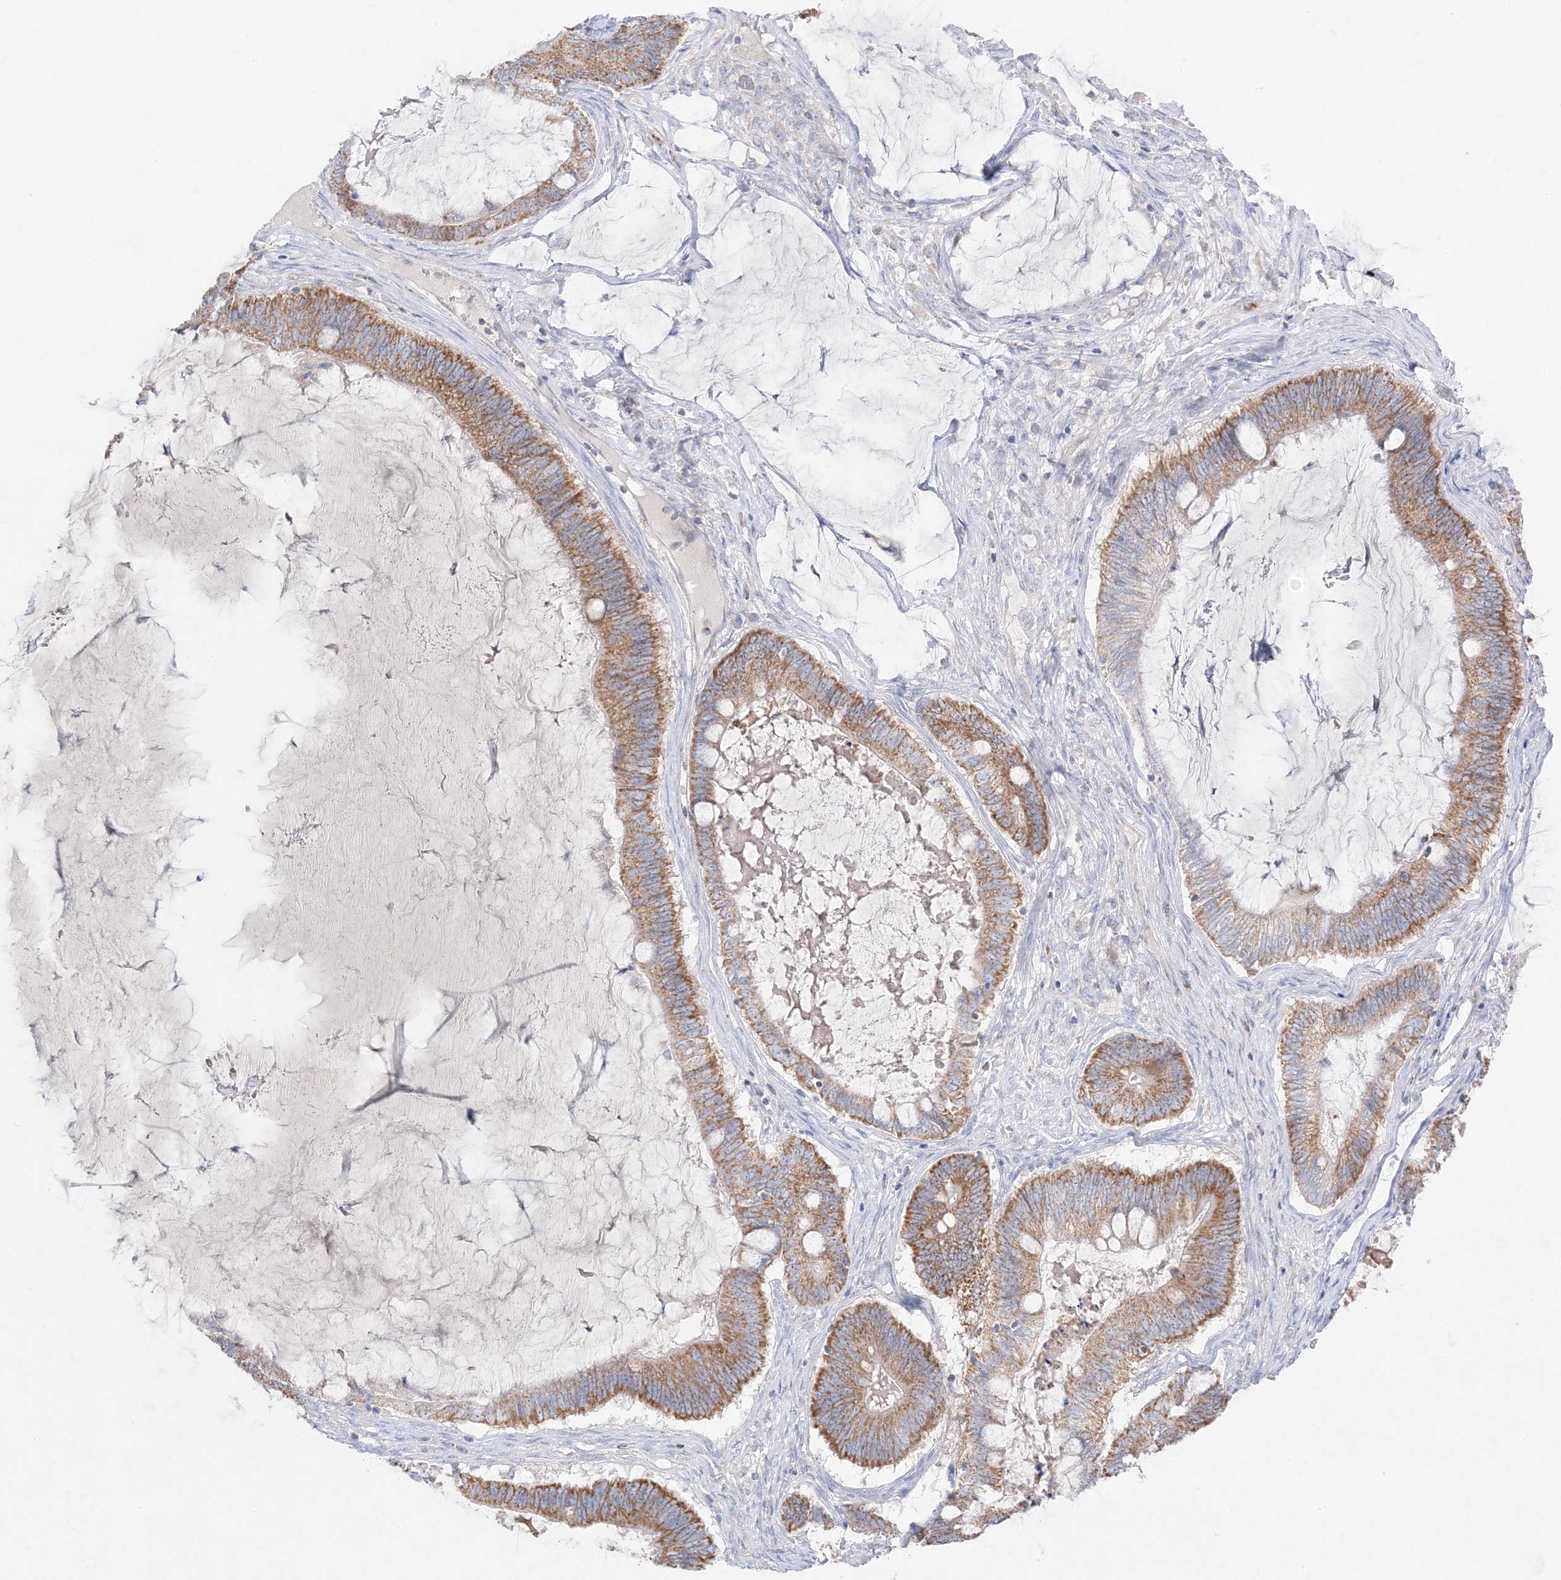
{"staining": {"intensity": "moderate", "quantity": ">75%", "location": "cytoplasmic/membranous"}, "tissue": "ovarian cancer", "cell_type": "Tumor cells", "image_type": "cancer", "snomed": [{"axis": "morphology", "description": "Cystadenocarcinoma, mucinous, NOS"}, {"axis": "topography", "description": "Ovary"}], "caption": "The image displays immunohistochemical staining of mucinous cystadenocarcinoma (ovarian). There is moderate cytoplasmic/membranous expression is present in approximately >75% of tumor cells.", "gene": "KCTD6", "patient": {"sex": "female", "age": 61}}